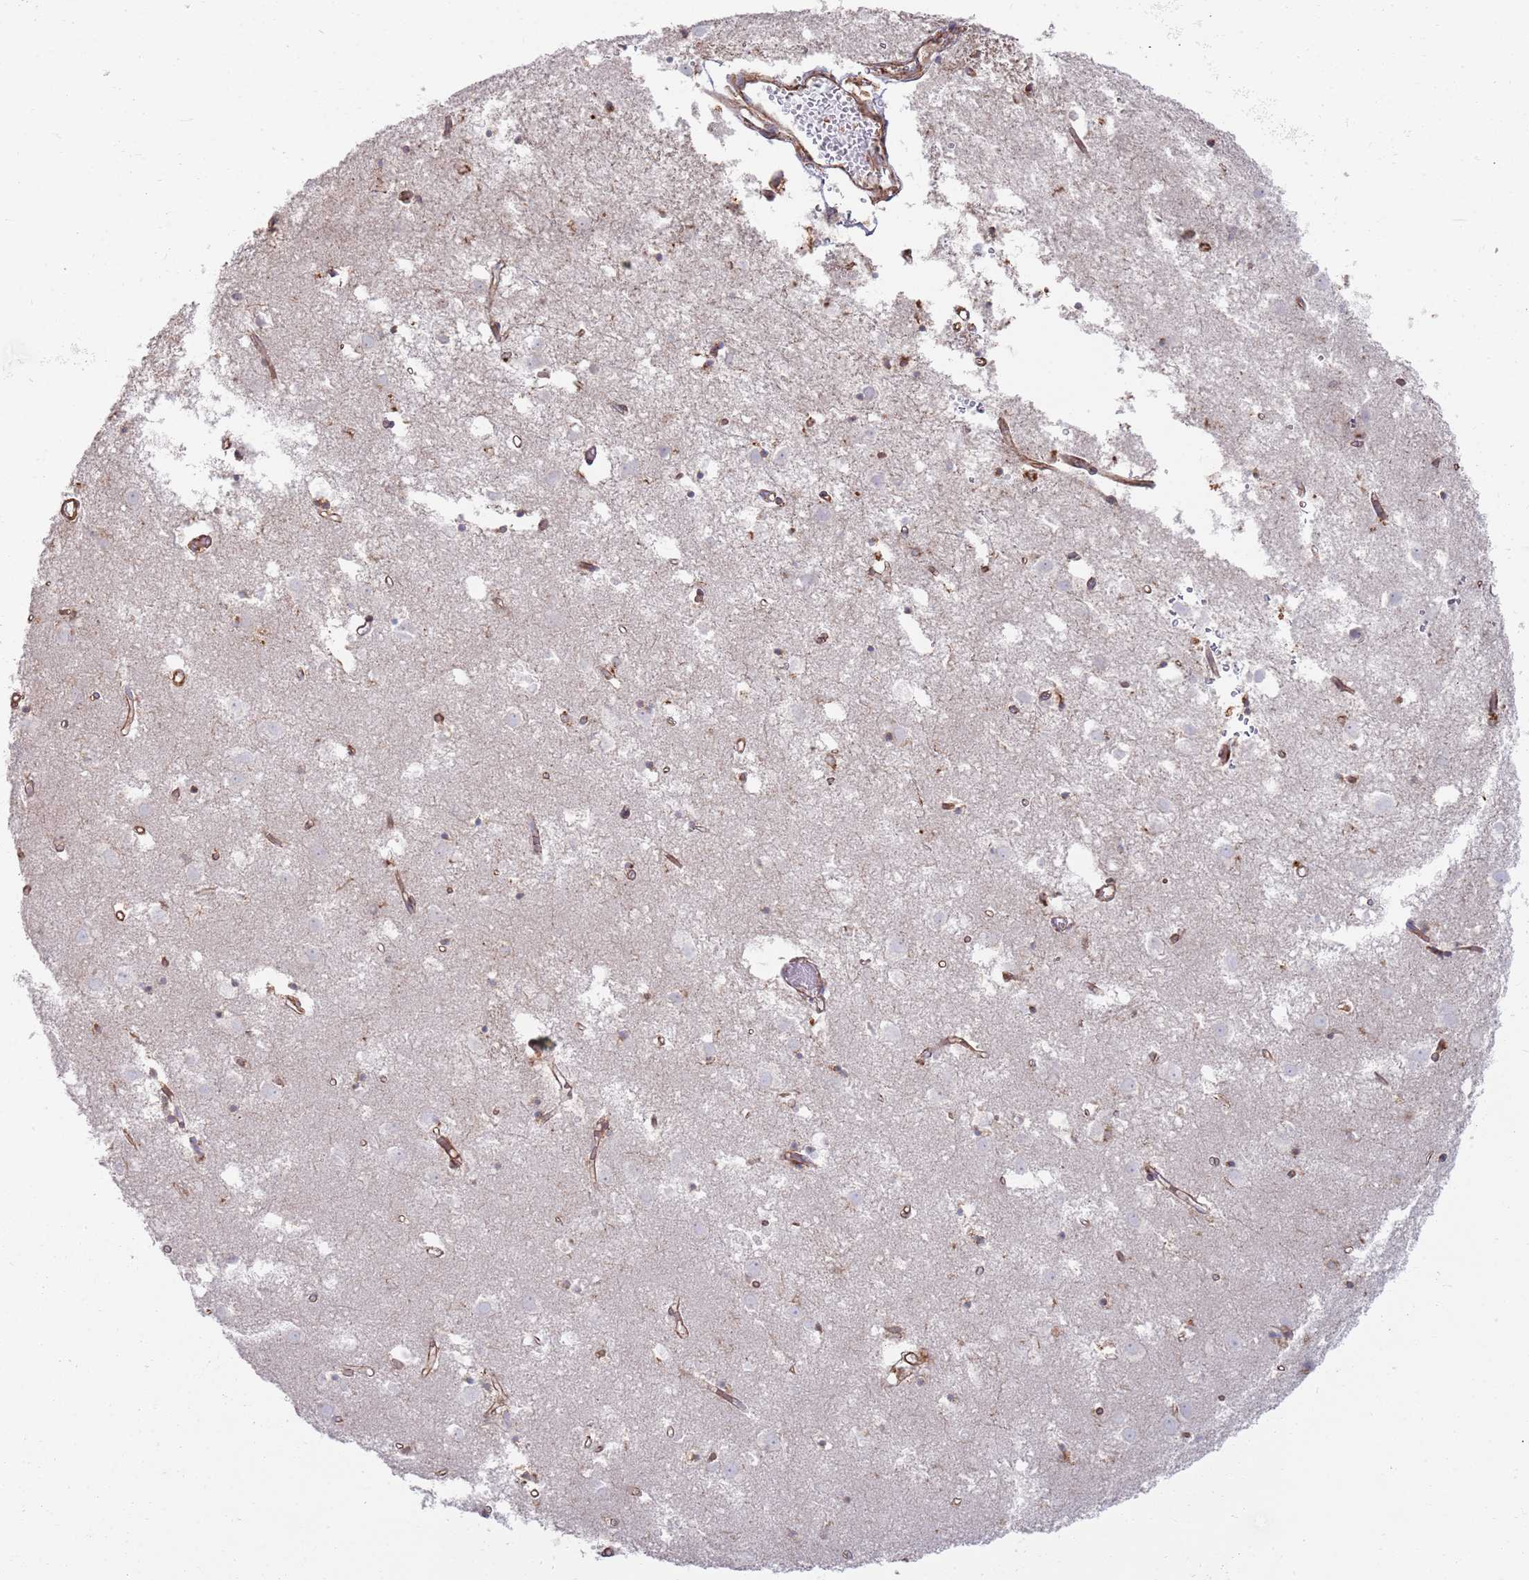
{"staining": {"intensity": "moderate", "quantity": "25%-75%", "location": "cytoplasmic/membranous"}, "tissue": "caudate", "cell_type": "Glial cells", "image_type": "normal", "snomed": [{"axis": "morphology", "description": "Normal tissue, NOS"}, {"axis": "topography", "description": "Lateral ventricle wall"}], "caption": "Immunohistochemical staining of unremarkable caudate shows 25%-75% levels of moderate cytoplasmic/membranous protein staining in approximately 25%-75% of glial cells.", "gene": "PHF21A", "patient": {"sex": "male", "age": 70}}